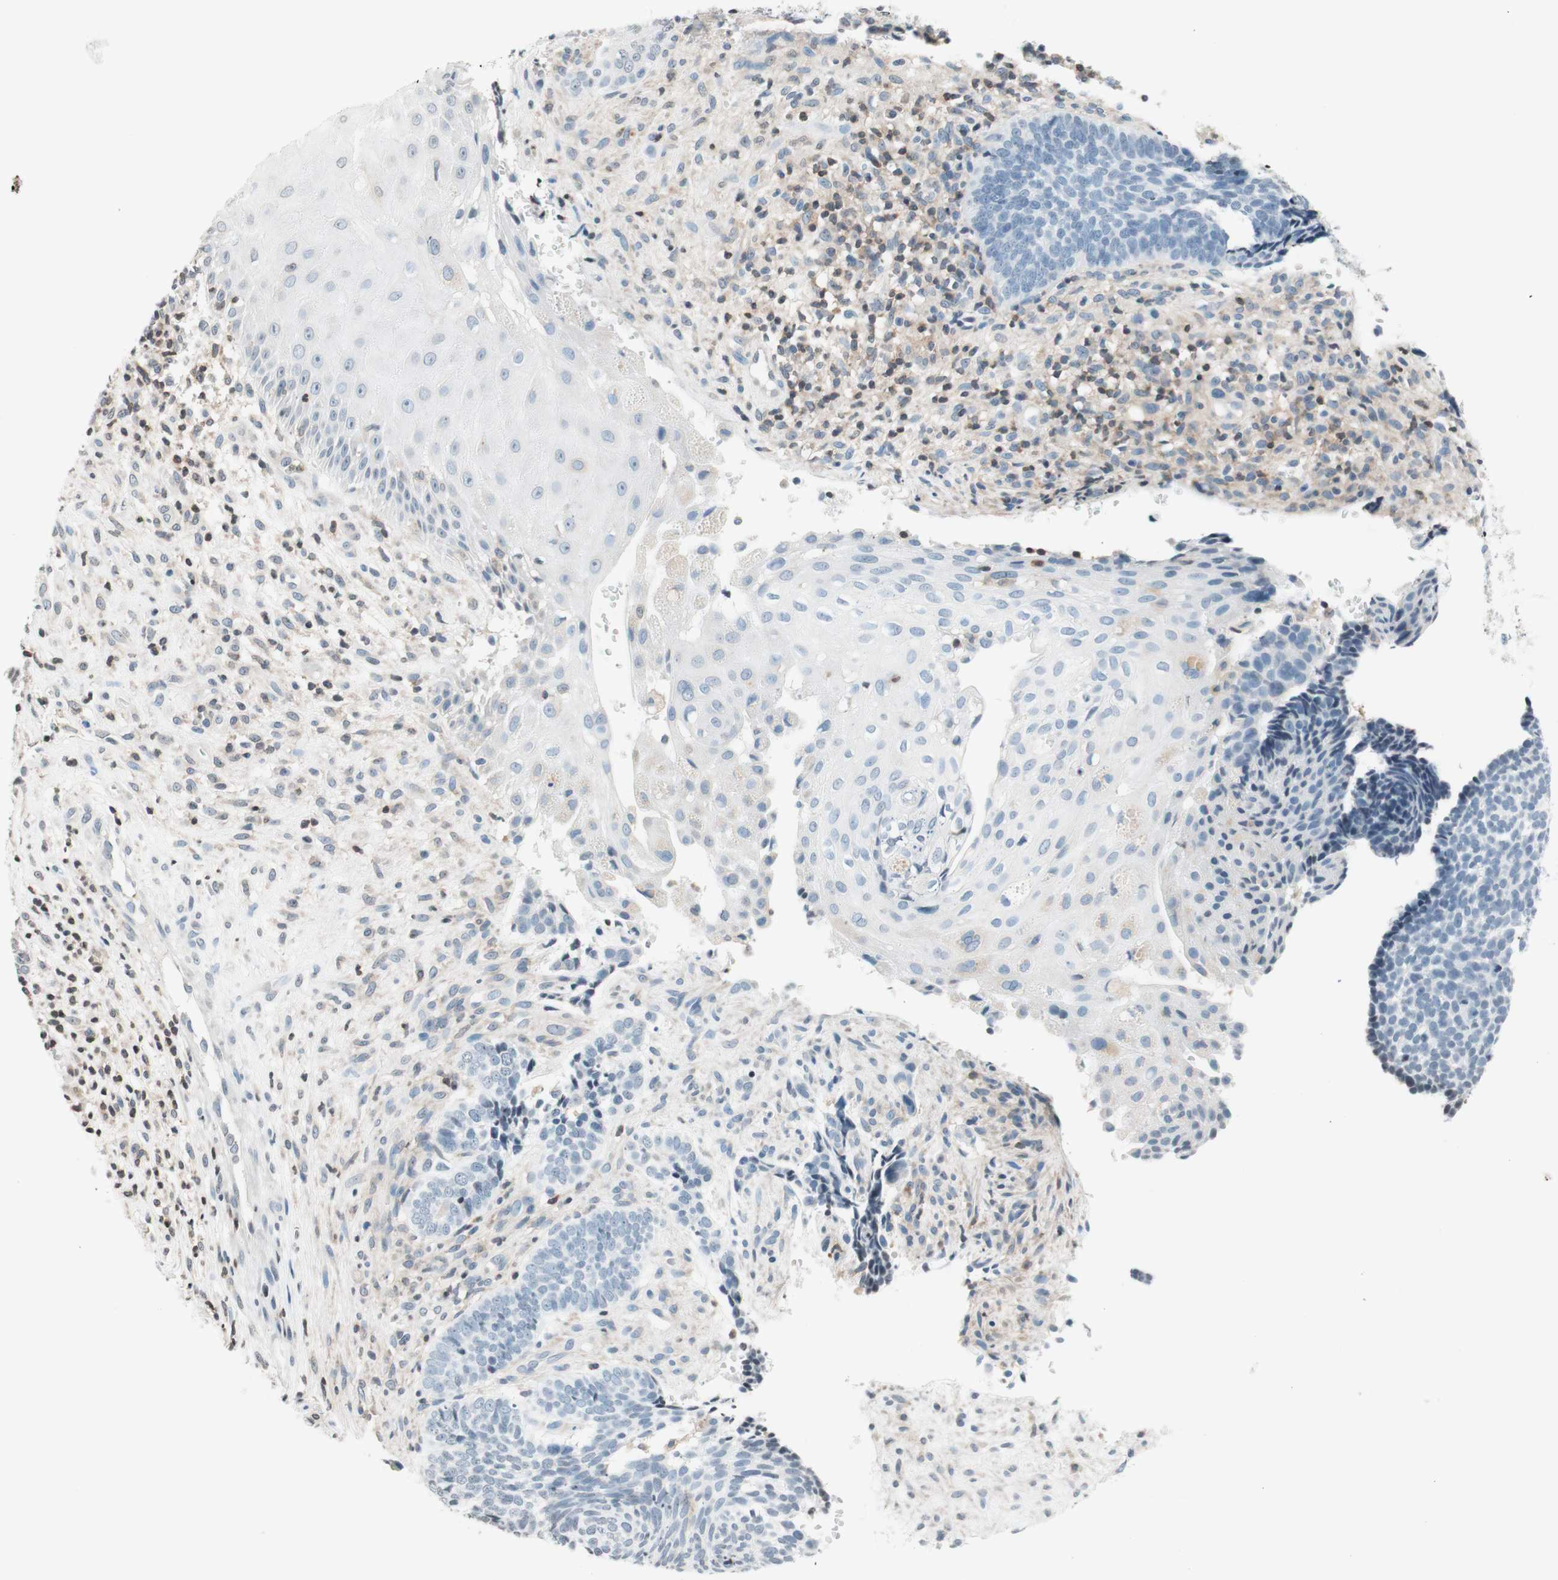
{"staining": {"intensity": "negative", "quantity": "none", "location": "none"}, "tissue": "skin cancer", "cell_type": "Tumor cells", "image_type": "cancer", "snomed": [{"axis": "morphology", "description": "Basal cell carcinoma"}, {"axis": "topography", "description": "Skin"}], "caption": "The image reveals no significant positivity in tumor cells of skin cancer.", "gene": "WIPF1", "patient": {"sex": "male", "age": 84}}